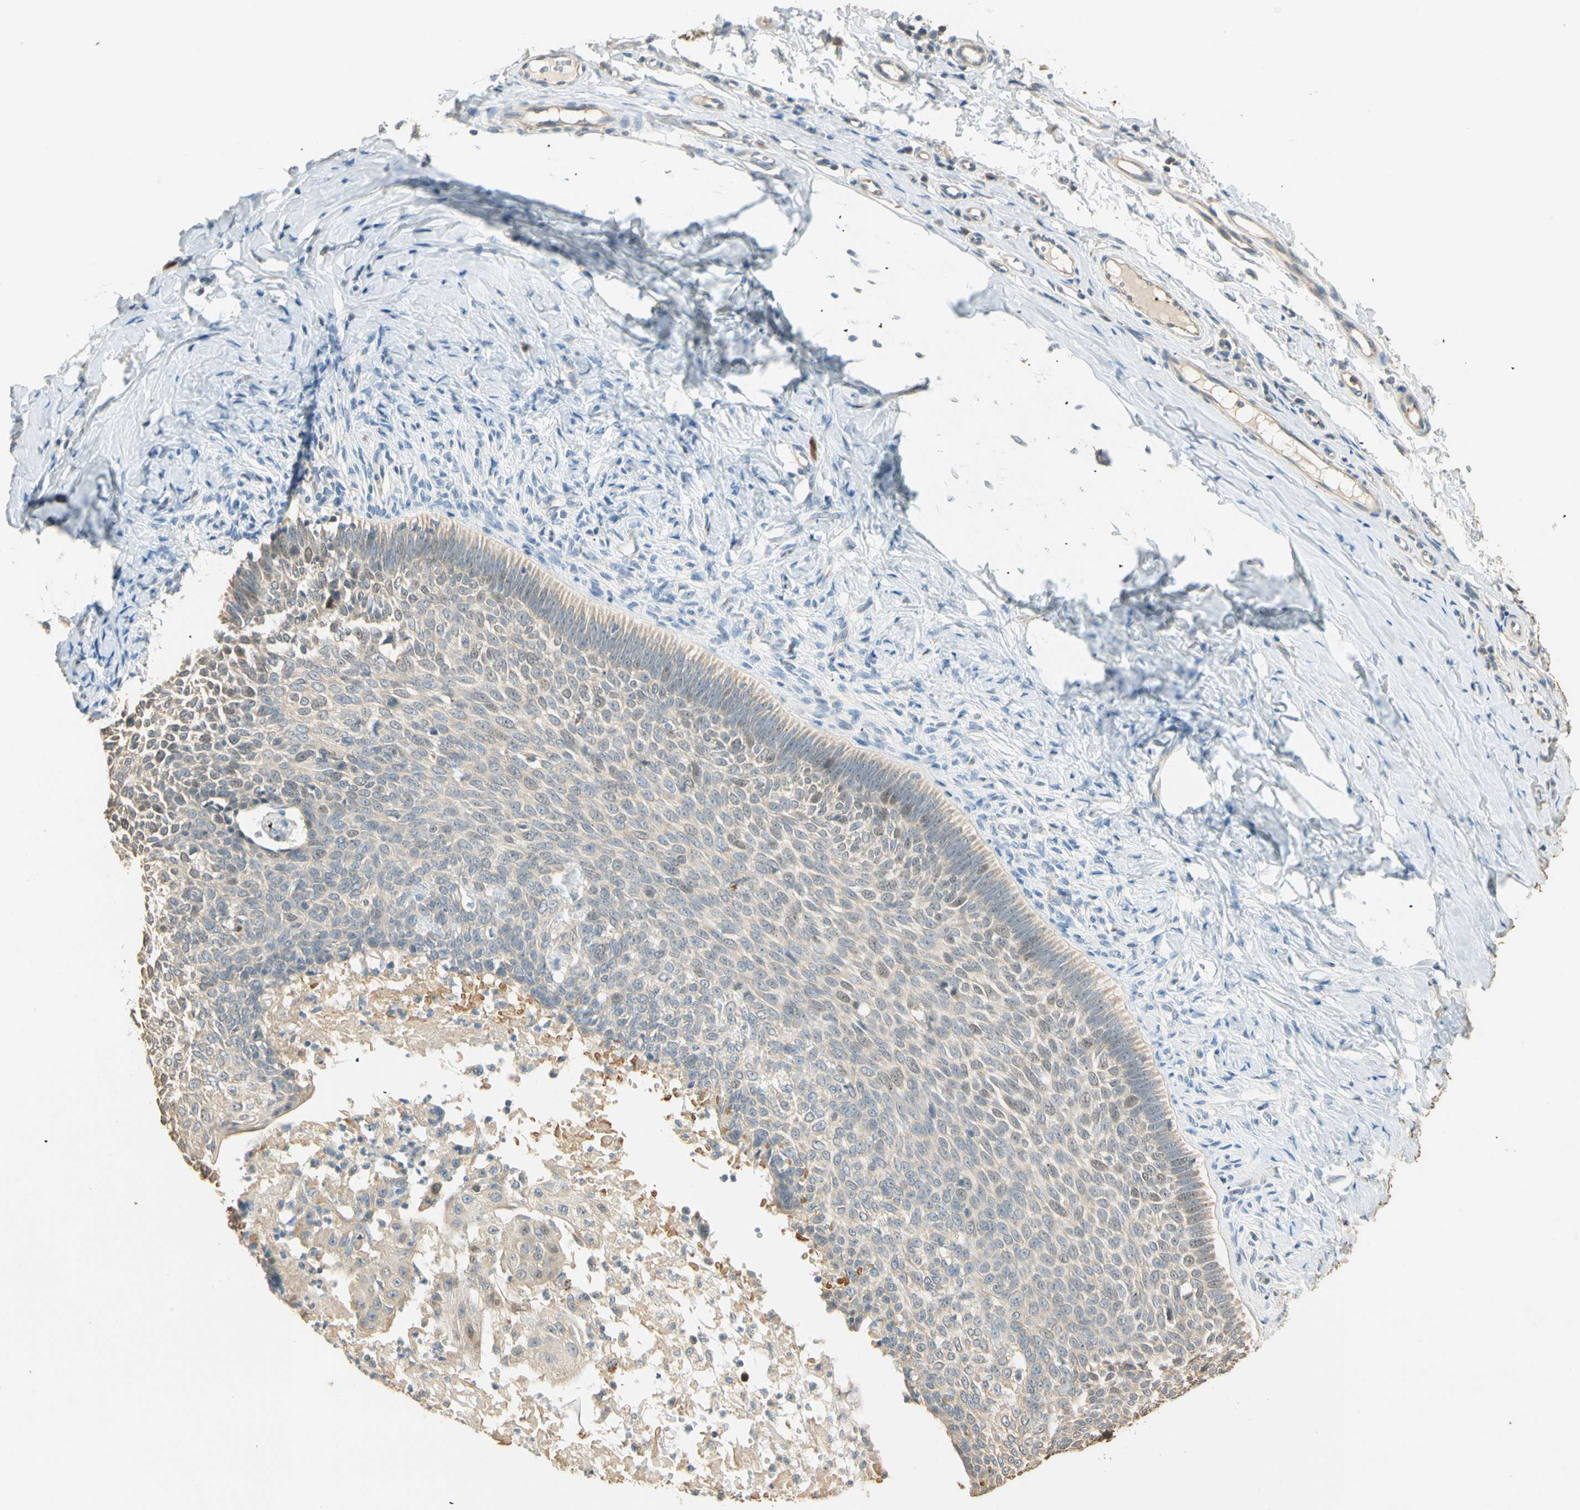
{"staining": {"intensity": "weak", "quantity": "<25%", "location": "nuclear"}, "tissue": "skin cancer", "cell_type": "Tumor cells", "image_type": "cancer", "snomed": [{"axis": "morphology", "description": "Normal tissue, NOS"}, {"axis": "morphology", "description": "Basal cell carcinoma"}, {"axis": "topography", "description": "Skin"}], "caption": "This is an IHC micrograph of human skin cancer. There is no staining in tumor cells.", "gene": "RAD18", "patient": {"sex": "male", "age": 87}}